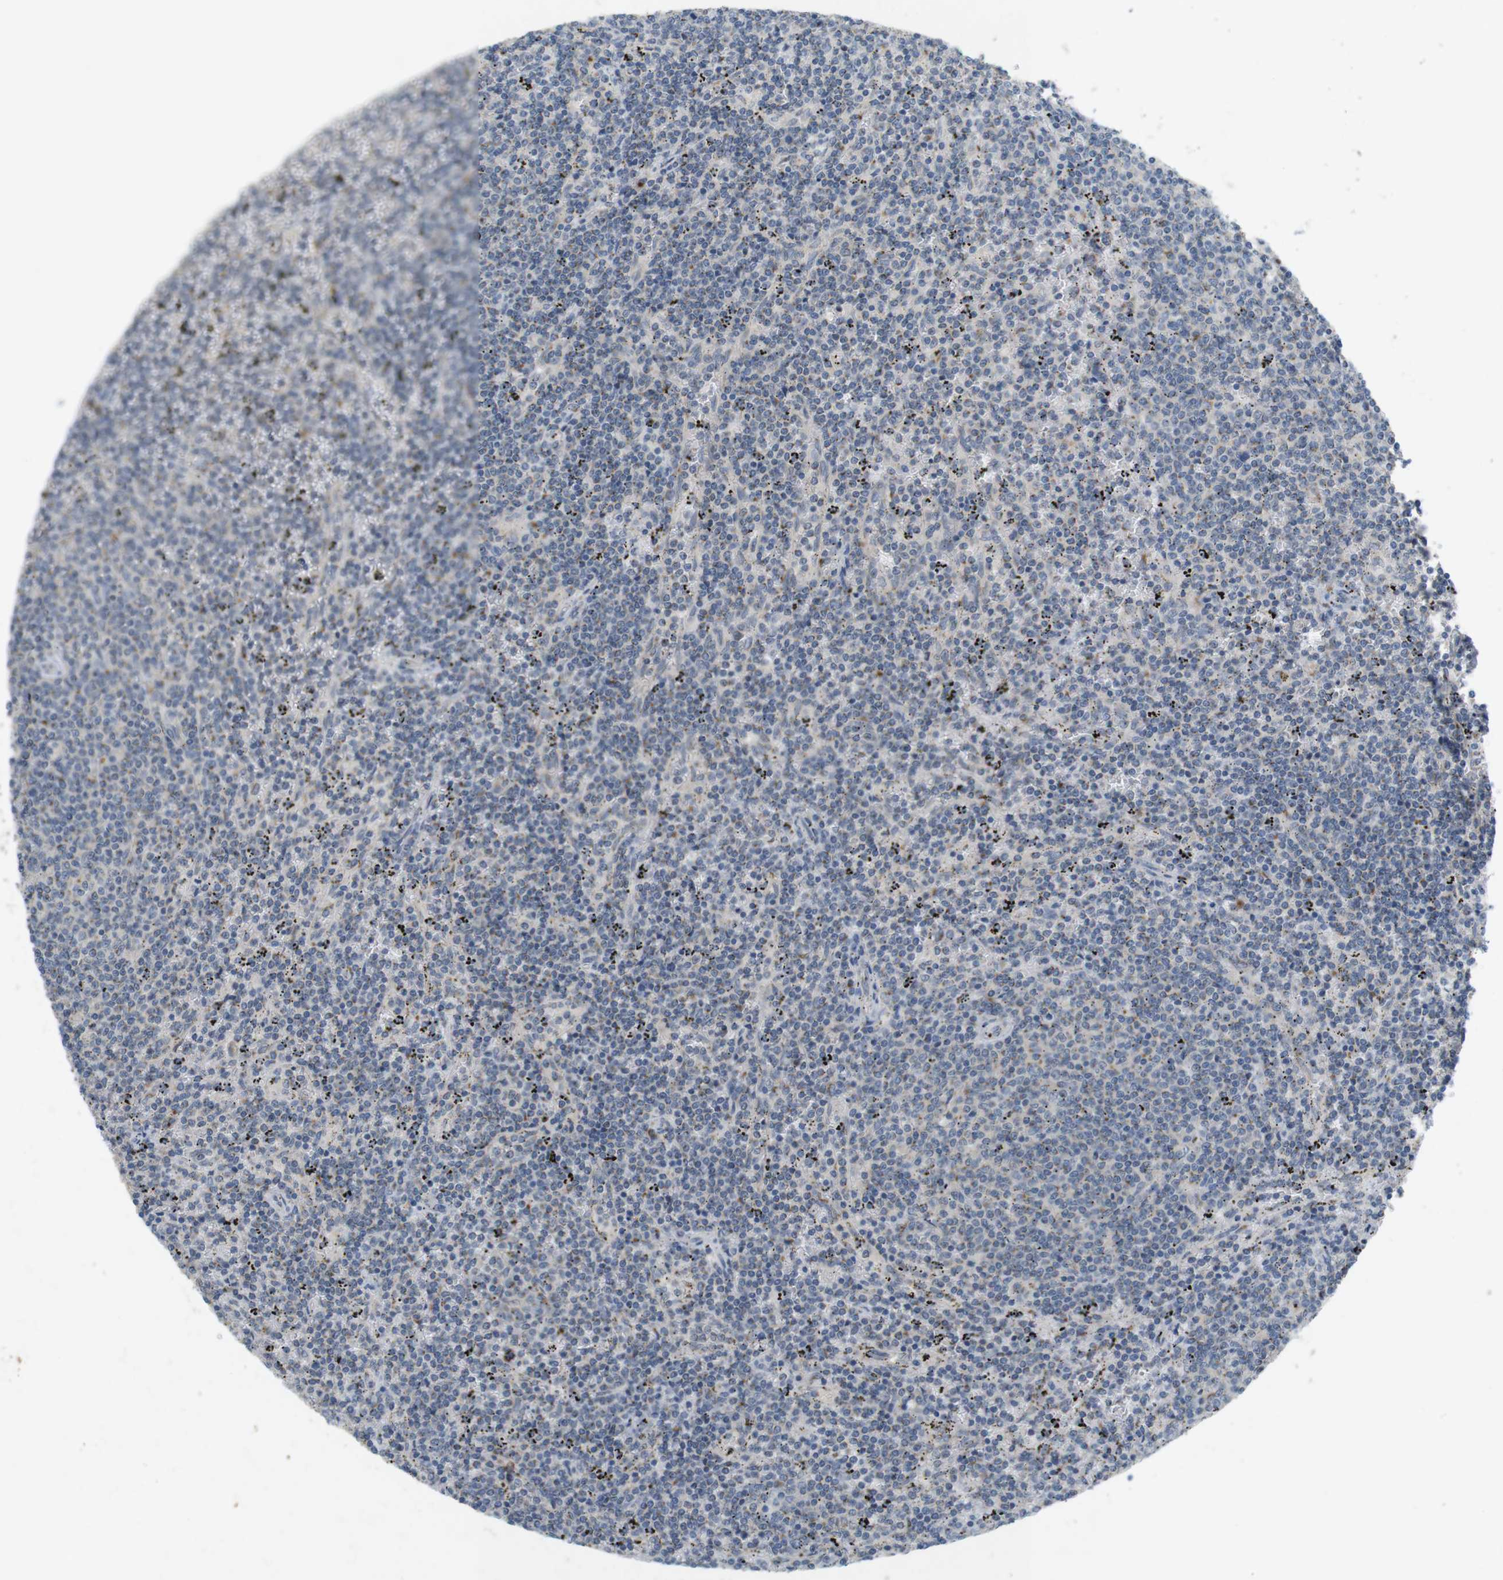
{"staining": {"intensity": "weak", "quantity": "<25%", "location": "cytoplasmic/membranous"}, "tissue": "lymphoma", "cell_type": "Tumor cells", "image_type": "cancer", "snomed": [{"axis": "morphology", "description": "Malignant lymphoma, non-Hodgkin's type, Low grade"}, {"axis": "topography", "description": "Spleen"}], "caption": "Image shows no protein expression in tumor cells of lymphoma tissue. (DAB (3,3'-diaminobenzidine) immunohistochemistry, high magnification).", "gene": "YIPF3", "patient": {"sex": "female", "age": 50}}